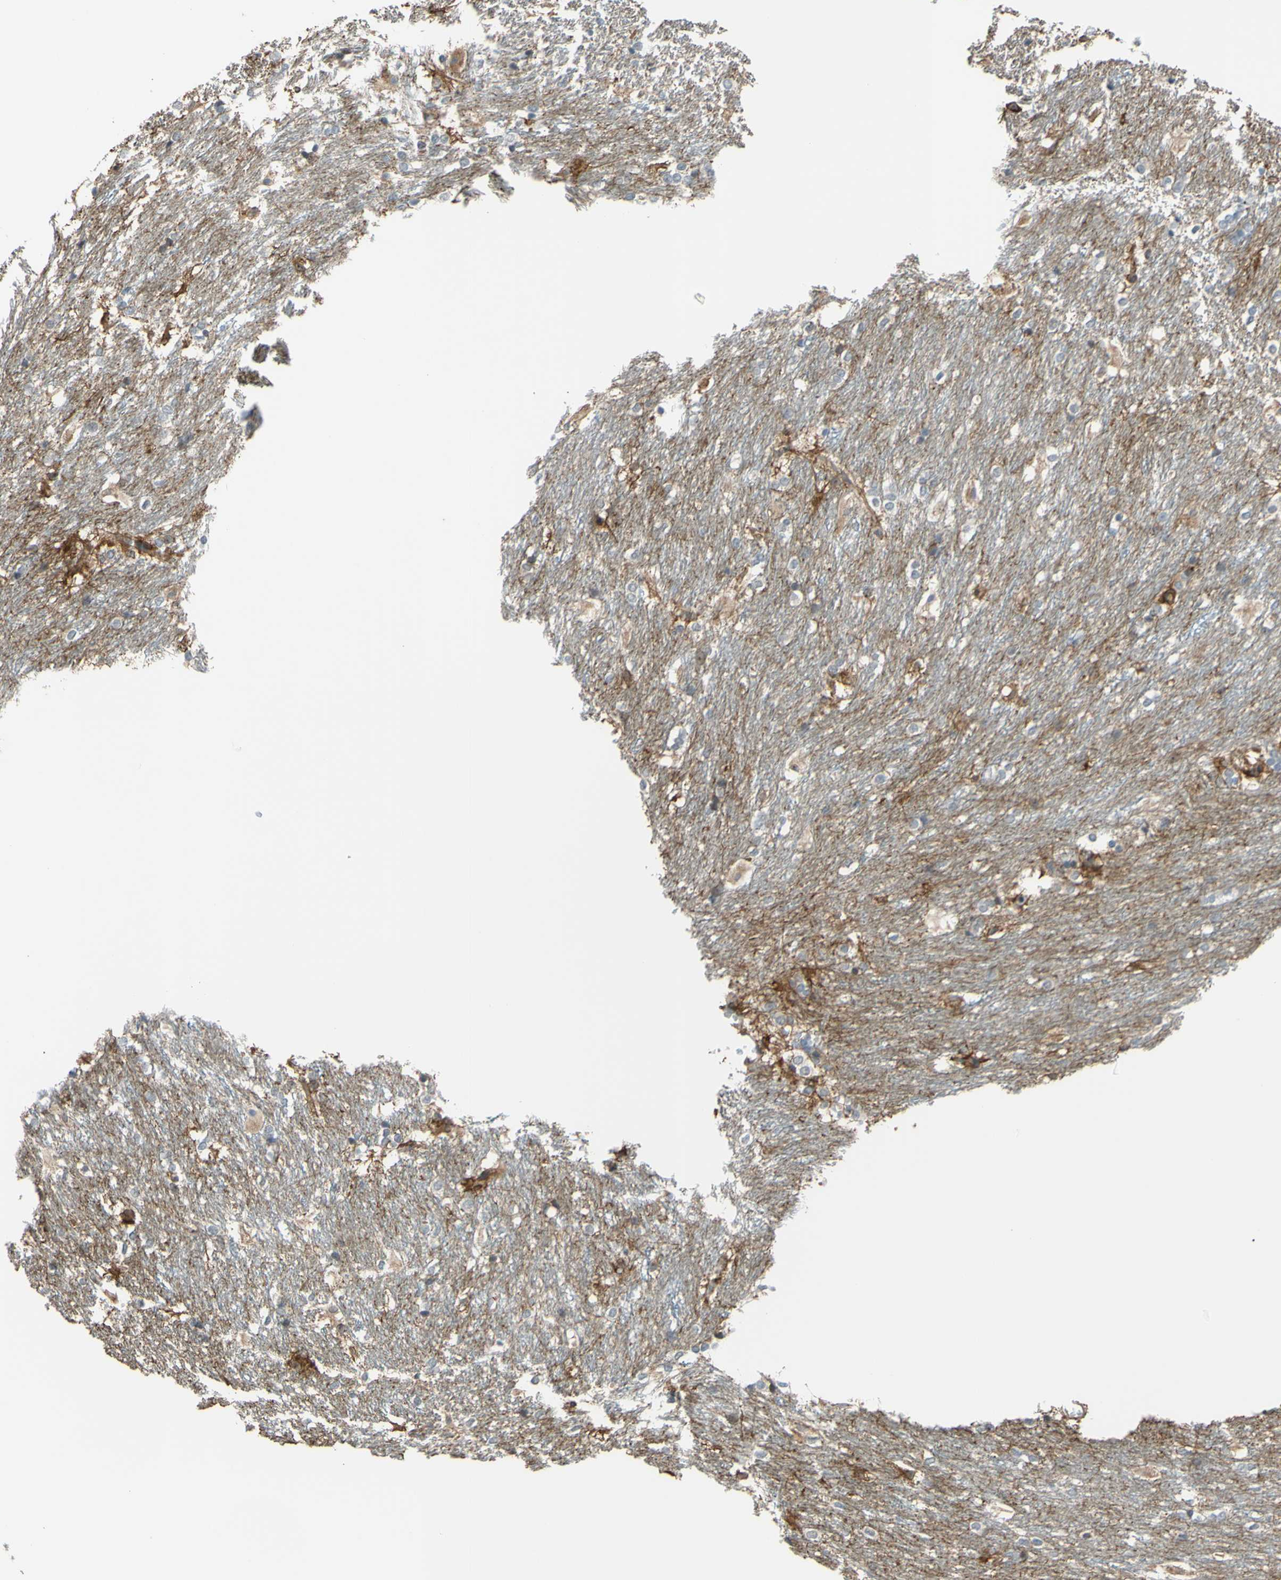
{"staining": {"intensity": "moderate", "quantity": "<25%", "location": "cytoplasmic/membranous"}, "tissue": "caudate", "cell_type": "Glial cells", "image_type": "normal", "snomed": [{"axis": "morphology", "description": "Normal tissue, NOS"}, {"axis": "topography", "description": "Lateral ventricle wall"}], "caption": "DAB (3,3'-diaminobenzidine) immunohistochemical staining of normal caudate reveals moderate cytoplasmic/membranous protein staining in approximately <25% of glial cells. The staining is performed using DAB (3,3'-diaminobenzidine) brown chromogen to label protein expression. The nuclei are counter-stained blue using hematoxylin.", "gene": "ADD3", "patient": {"sex": "female", "age": 19}}